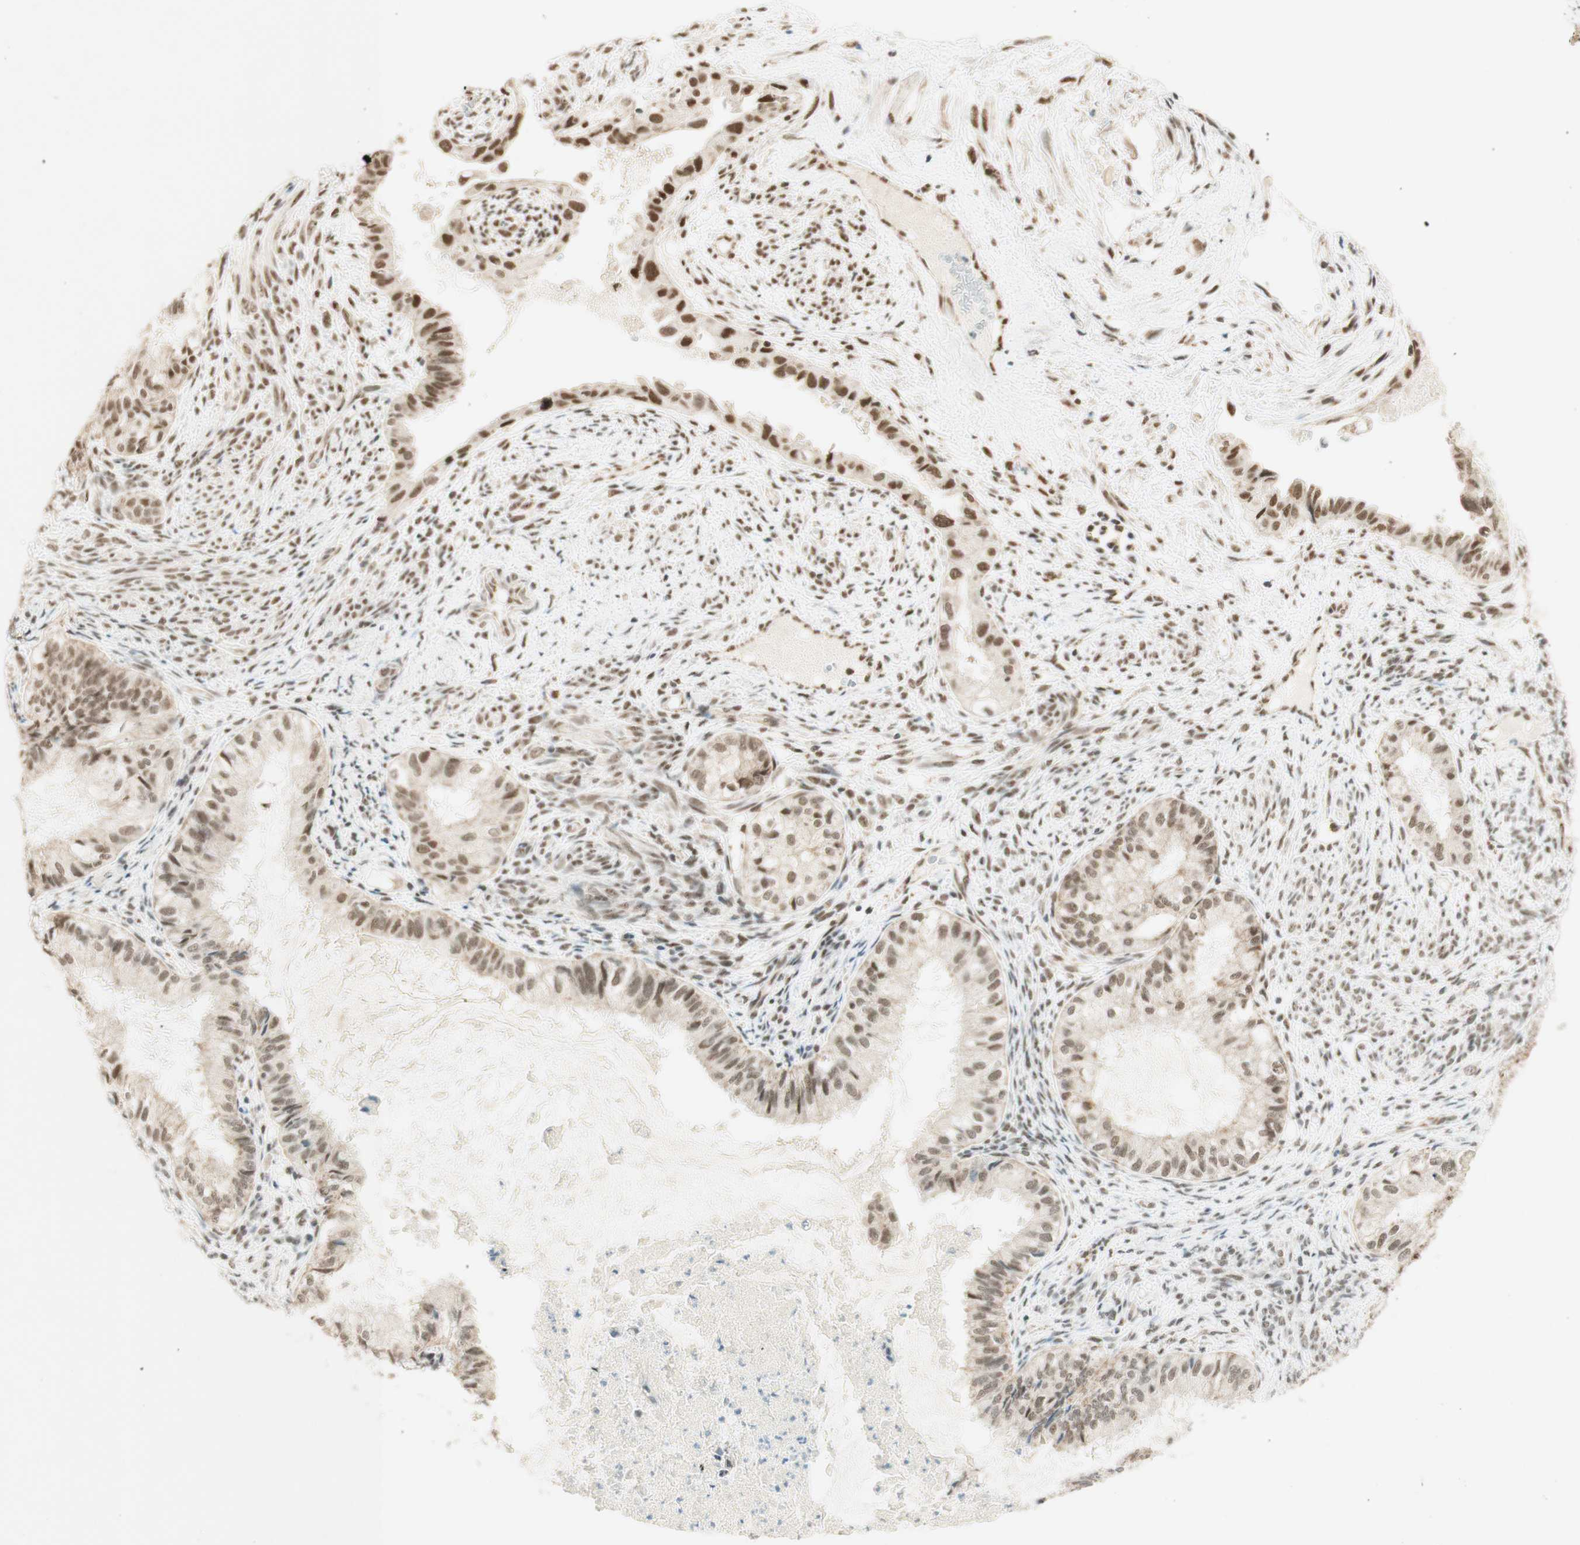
{"staining": {"intensity": "strong", "quantity": ">75%", "location": "nuclear"}, "tissue": "cervical cancer", "cell_type": "Tumor cells", "image_type": "cancer", "snomed": [{"axis": "morphology", "description": "Normal tissue, NOS"}, {"axis": "morphology", "description": "Adenocarcinoma, NOS"}, {"axis": "topography", "description": "Cervix"}, {"axis": "topography", "description": "Endometrium"}], "caption": "Cervical cancer (adenocarcinoma) tissue reveals strong nuclear staining in approximately >75% of tumor cells, visualized by immunohistochemistry.", "gene": "ZNF782", "patient": {"sex": "female", "age": 86}}